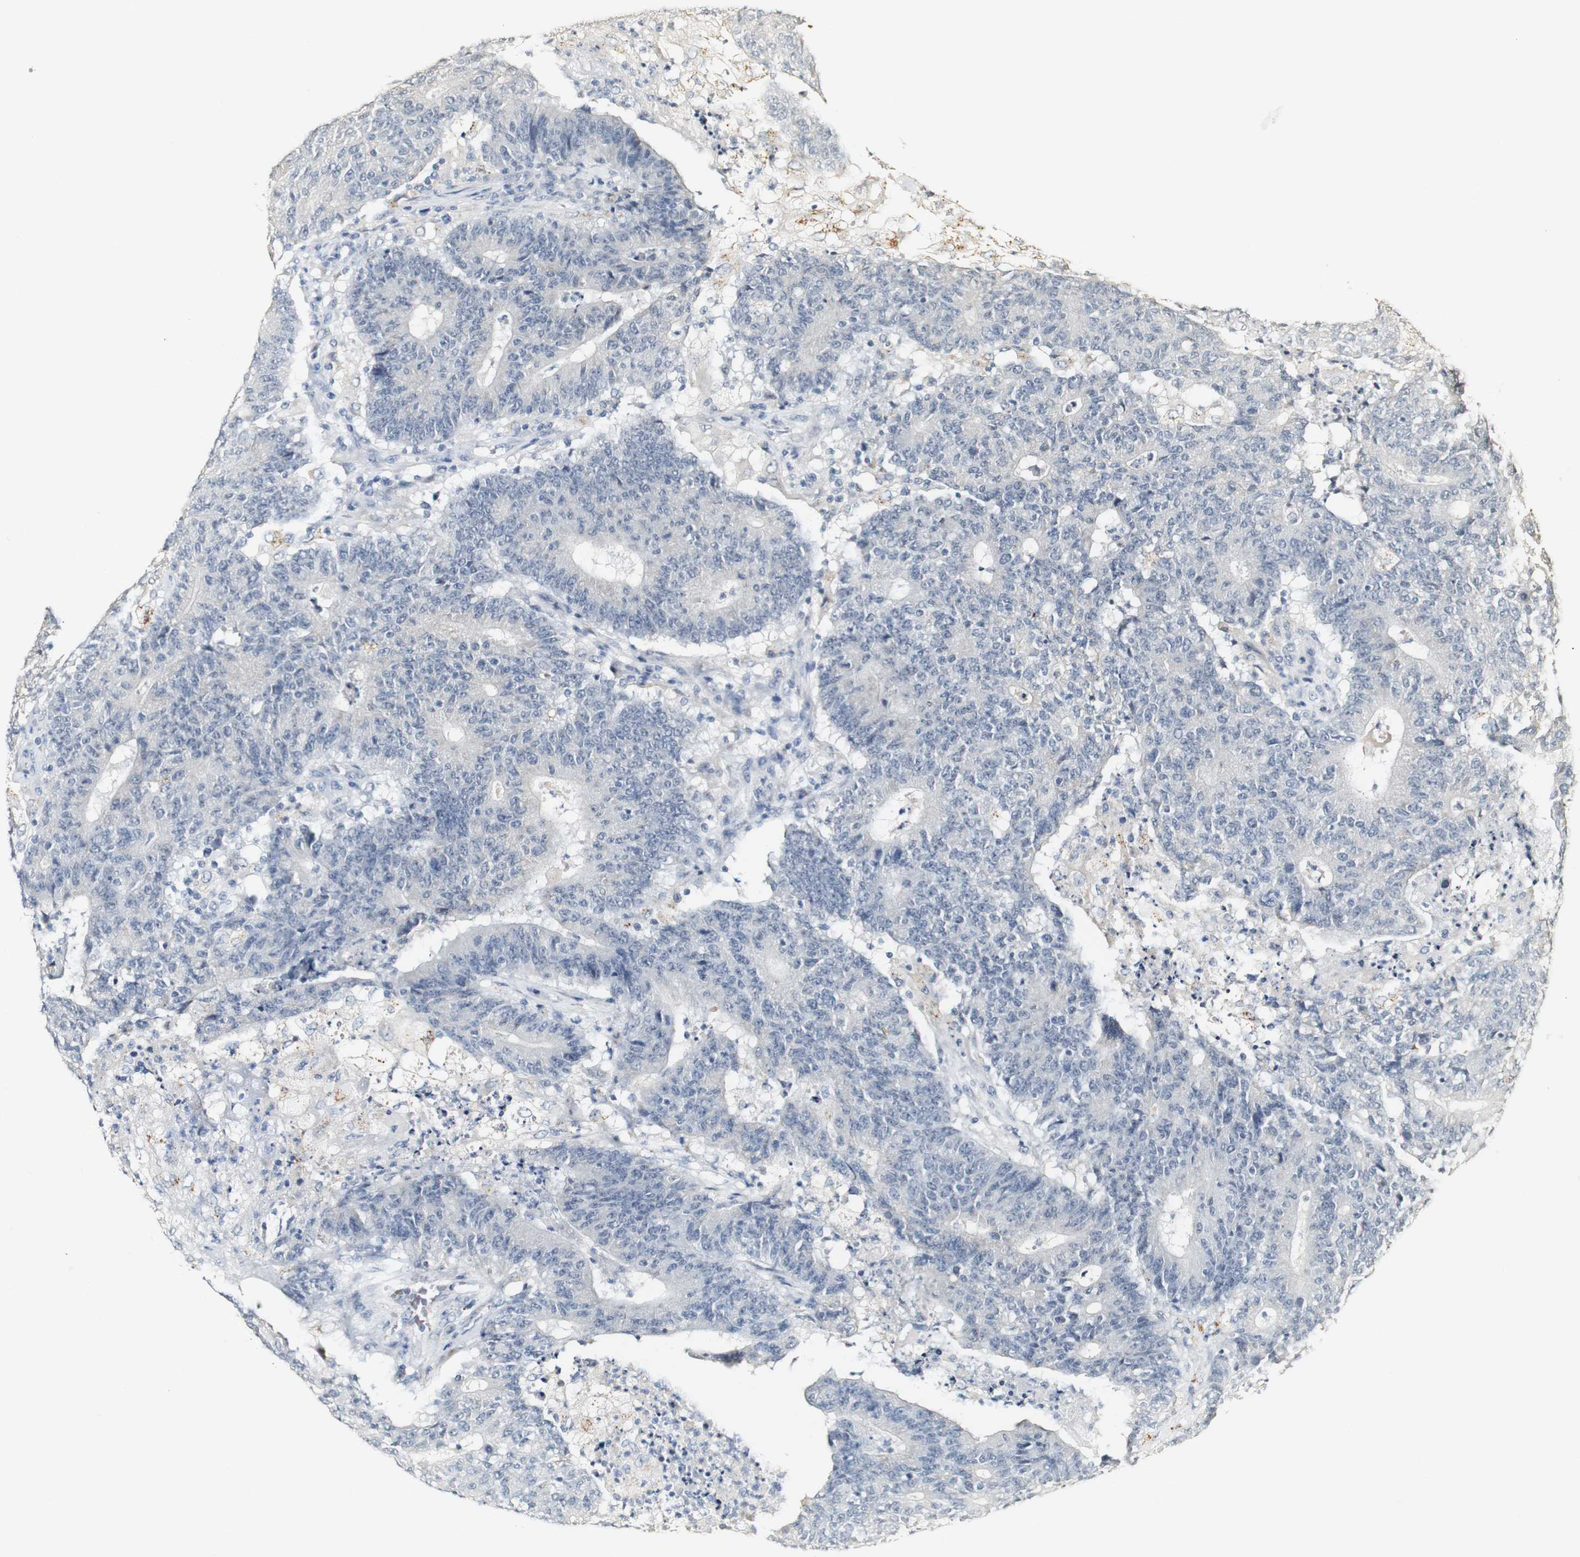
{"staining": {"intensity": "negative", "quantity": "none", "location": "none"}, "tissue": "colorectal cancer", "cell_type": "Tumor cells", "image_type": "cancer", "snomed": [{"axis": "morphology", "description": "Normal tissue, NOS"}, {"axis": "morphology", "description": "Adenocarcinoma, NOS"}, {"axis": "topography", "description": "Colon"}], "caption": "Human colorectal adenocarcinoma stained for a protein using immunohistochemistry demonstrates no staining in tumor cells.", "gene": "SYT7", "patient": {"sex": "female", "age": 75}}